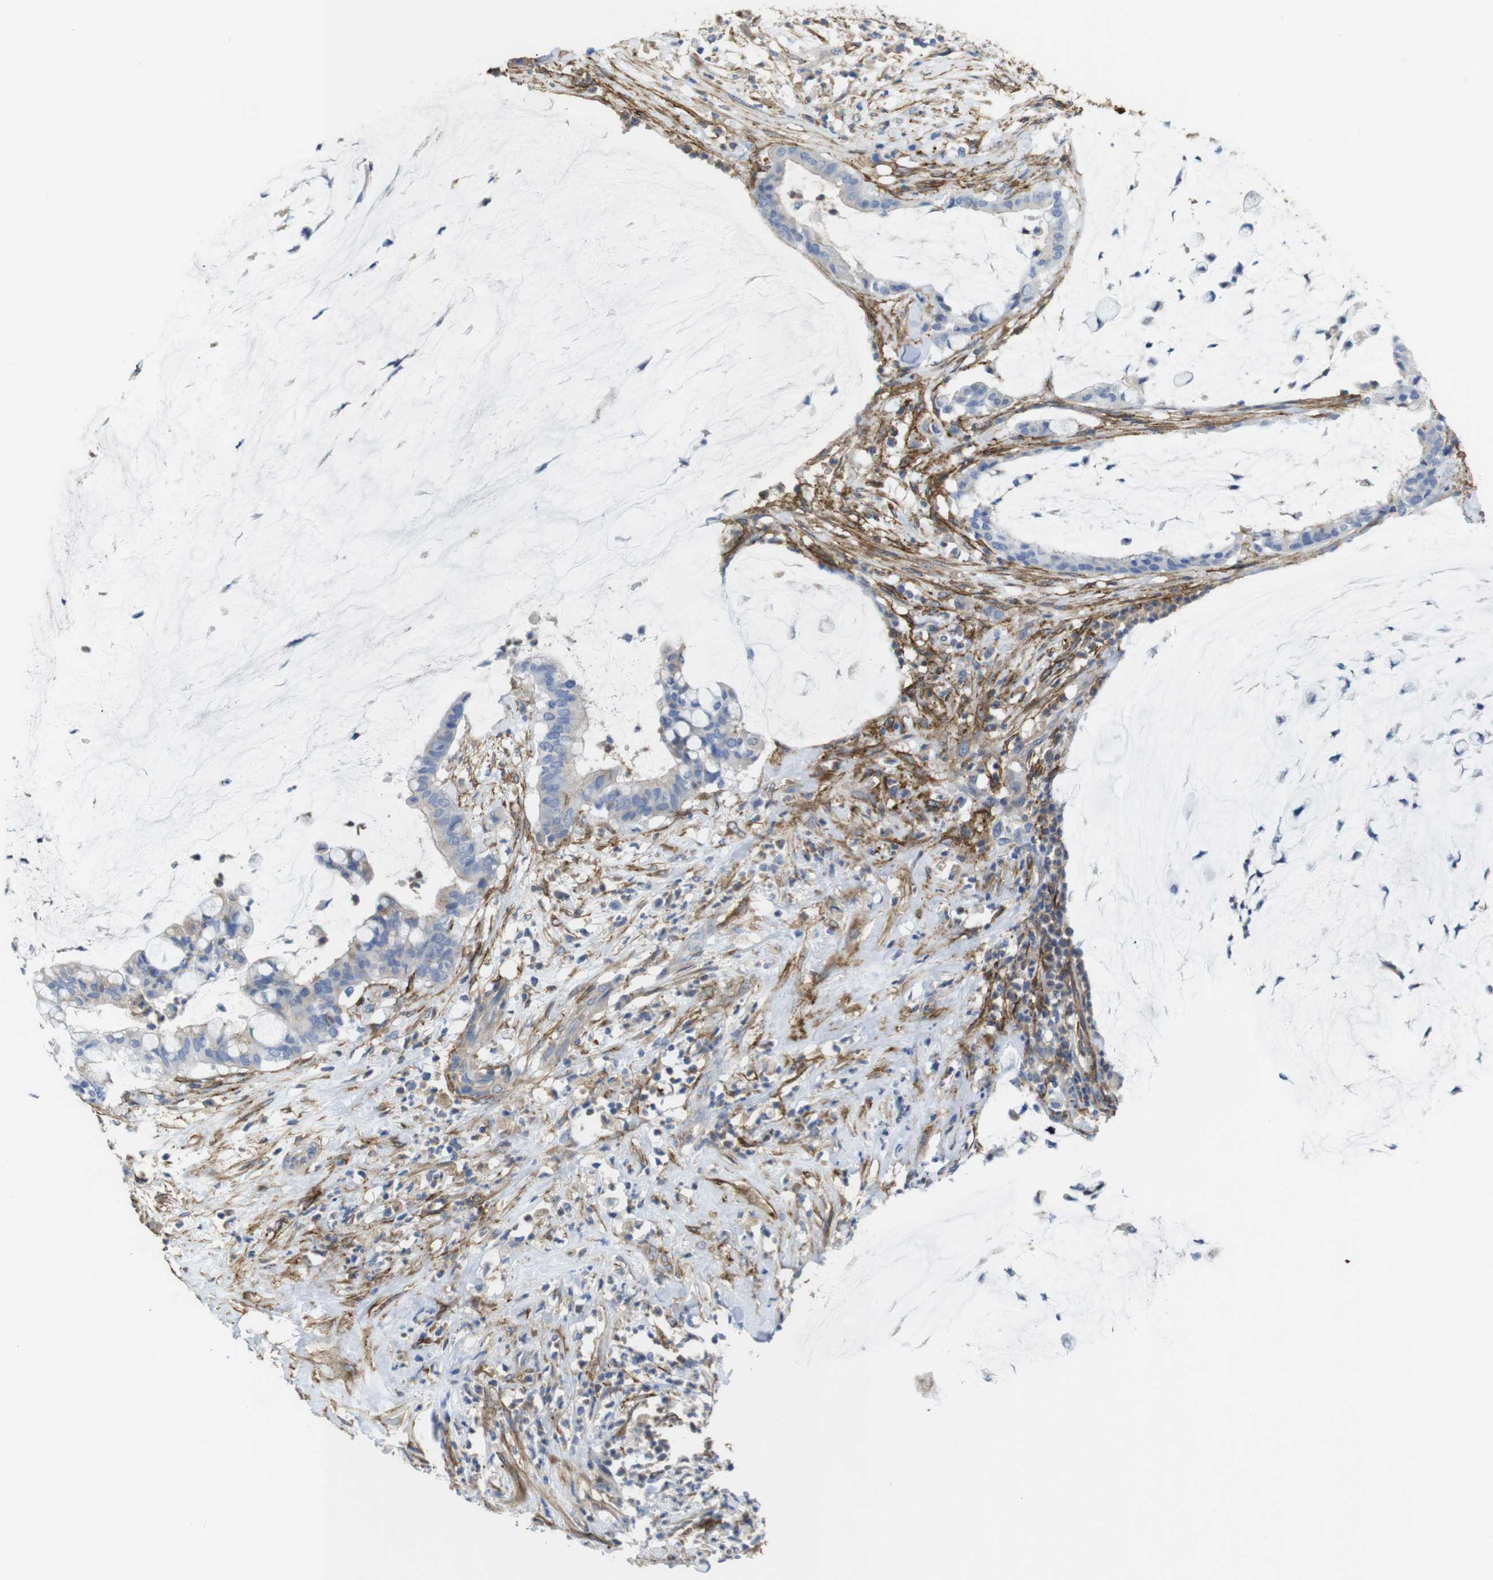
{"staining": {"intensity": "negative", "quantity": "none", "location": "none"}, "tissue": "pancreatic cancer", "cell_type": "Tumor cells", "image_type": "cancer", "snomed": [{"axis": "morphology", "description": "Adenocarcinoma, NOS"}, {"axis": "topography", "description": "Pancreas"}], "caption": "A high-resolution histopathology image shows IHC staining of adenocarcinoma (pancreatic), which demonstrates no significant positivity in tumor cells. (DAB immunohistochemistry visualized using brightfield microscopy, high magnification).", "gene": "CYBRD1", "patient": {"sex": "male", "age": 41}}